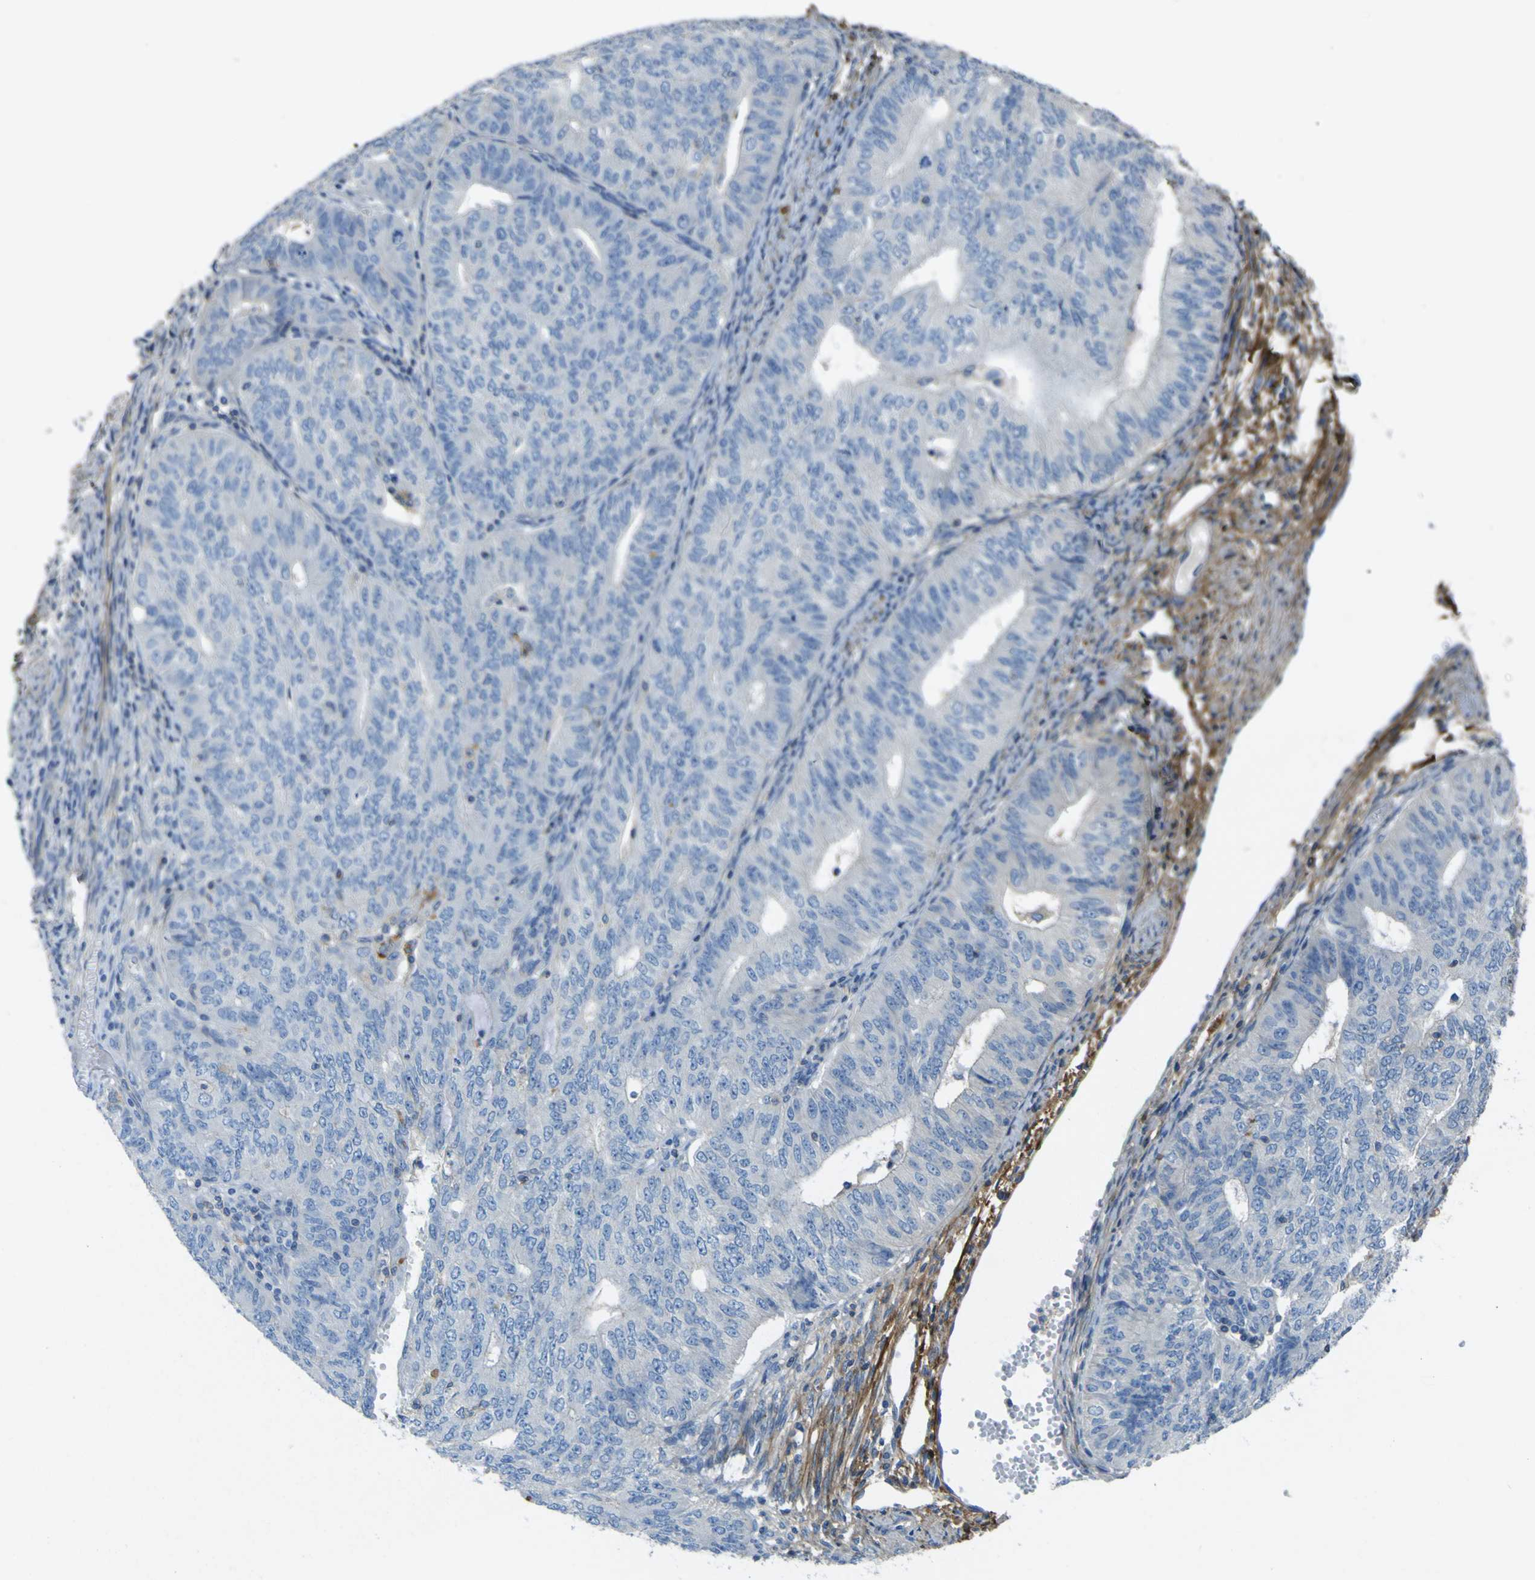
{"staining": {"intensity": "negative", "quantity": "none", "location": "none"}, "tissue": "endometrial cancer", "cell_type": "Tumor cells", "image_type": "cancer", "snomed": [{"axis": "morphology", "description": "Adenocarcinoma, NOS"}, {"axis": "topography", "description": "Endometrium"}], "caption": "Endometrial adenocarcinoma was stained to show a protein in brown. There is no significant expression in tumor cells.", "gene": "OGN", "patient": {"sex": "female", "age": 32}}